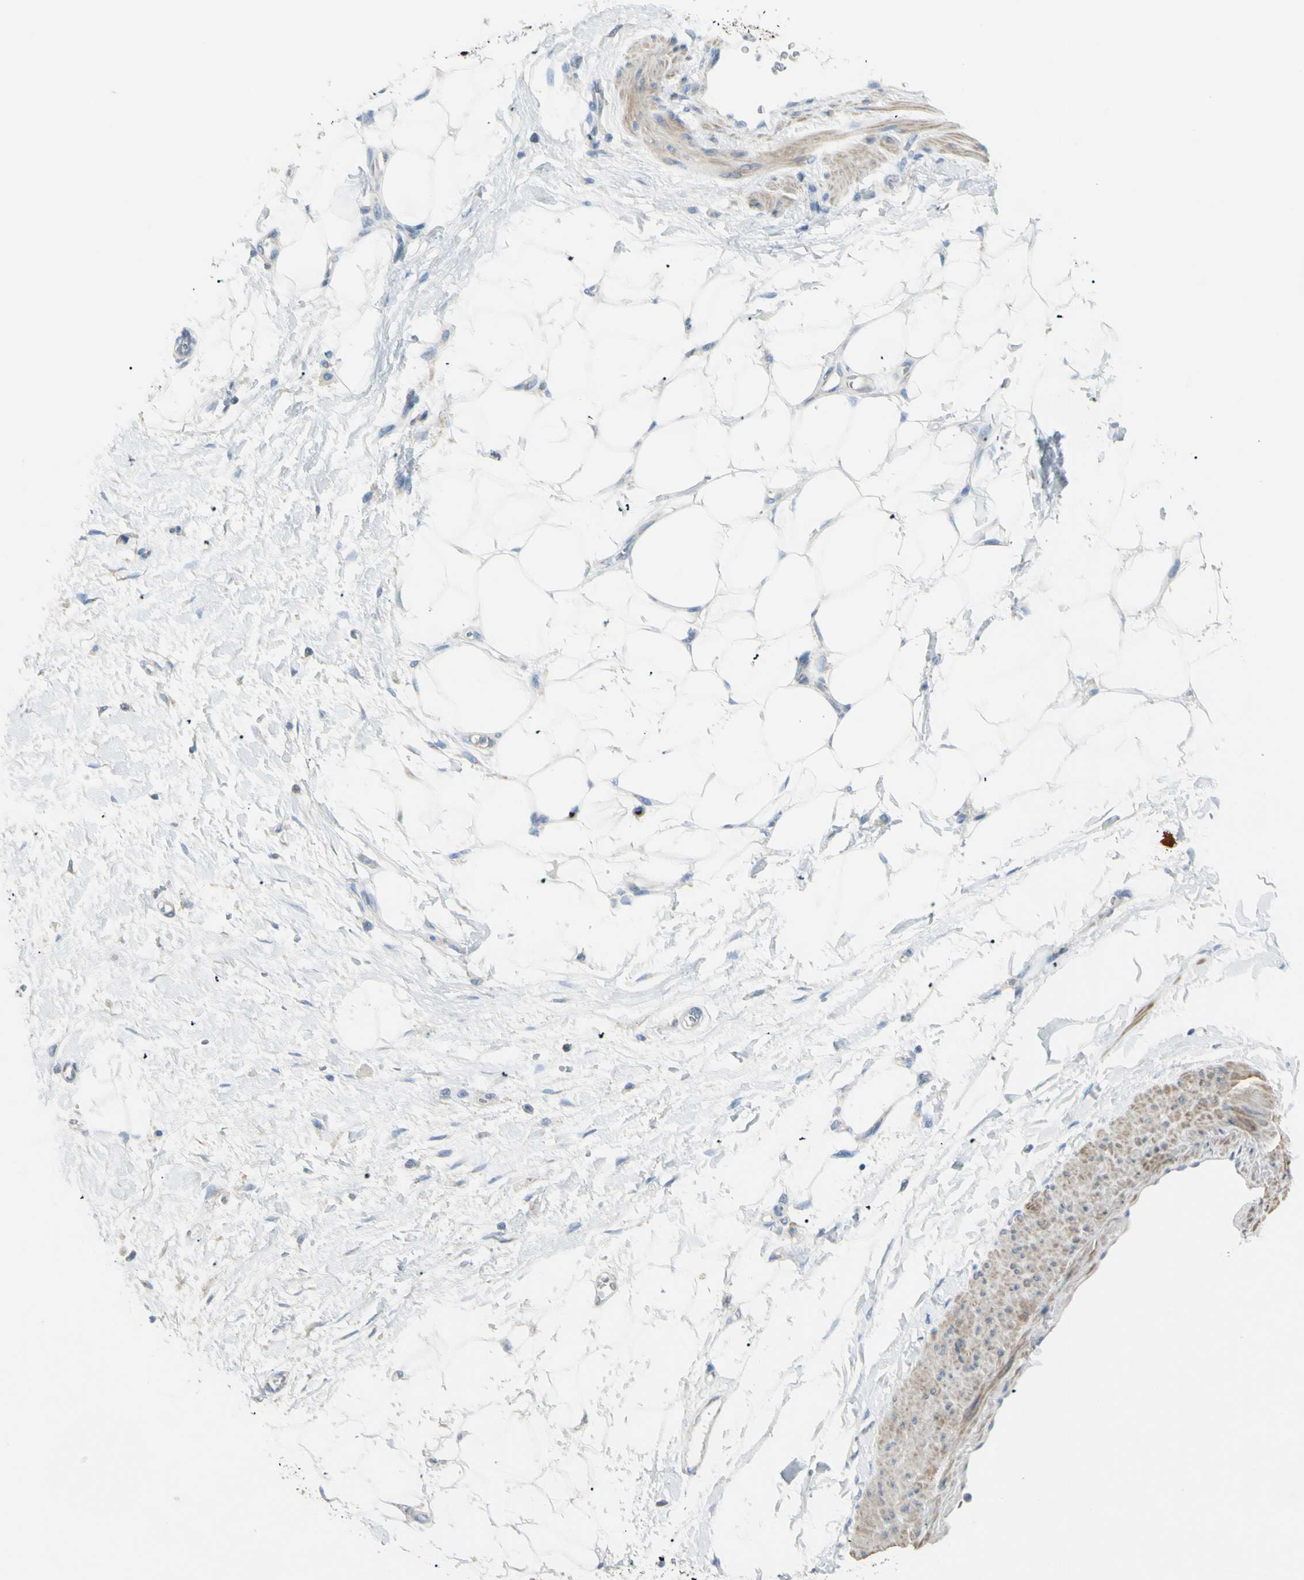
{"staining": {"intensity": "negative", "quantity": "none", "location": "none"}, "tissue": "adipose tissue", "cell_type": "Adipocytes", "image_type": "normal", "snomed": [{"axis": "morphology", "description": "Normal tissue, NOS"}, {"axis": "morphology", "description": "Urothelial carcinoma, High grade"}, {"axis": "topography", "description": "Vascular tissue"}, {"axis": "topography", "description": "Urinary bladder"}], "caption": "An immunohistochemistry (IHC) photomicrograph of normal adipose tissue is shown. There is no staining in adipocytes of adipose tissue. The staining is performed using DAB brown chromogen with nuclei counter-stained in using hematoxylin.", "gene": "B4GALT3", "patient": {"sex": "female", "age": 56}}